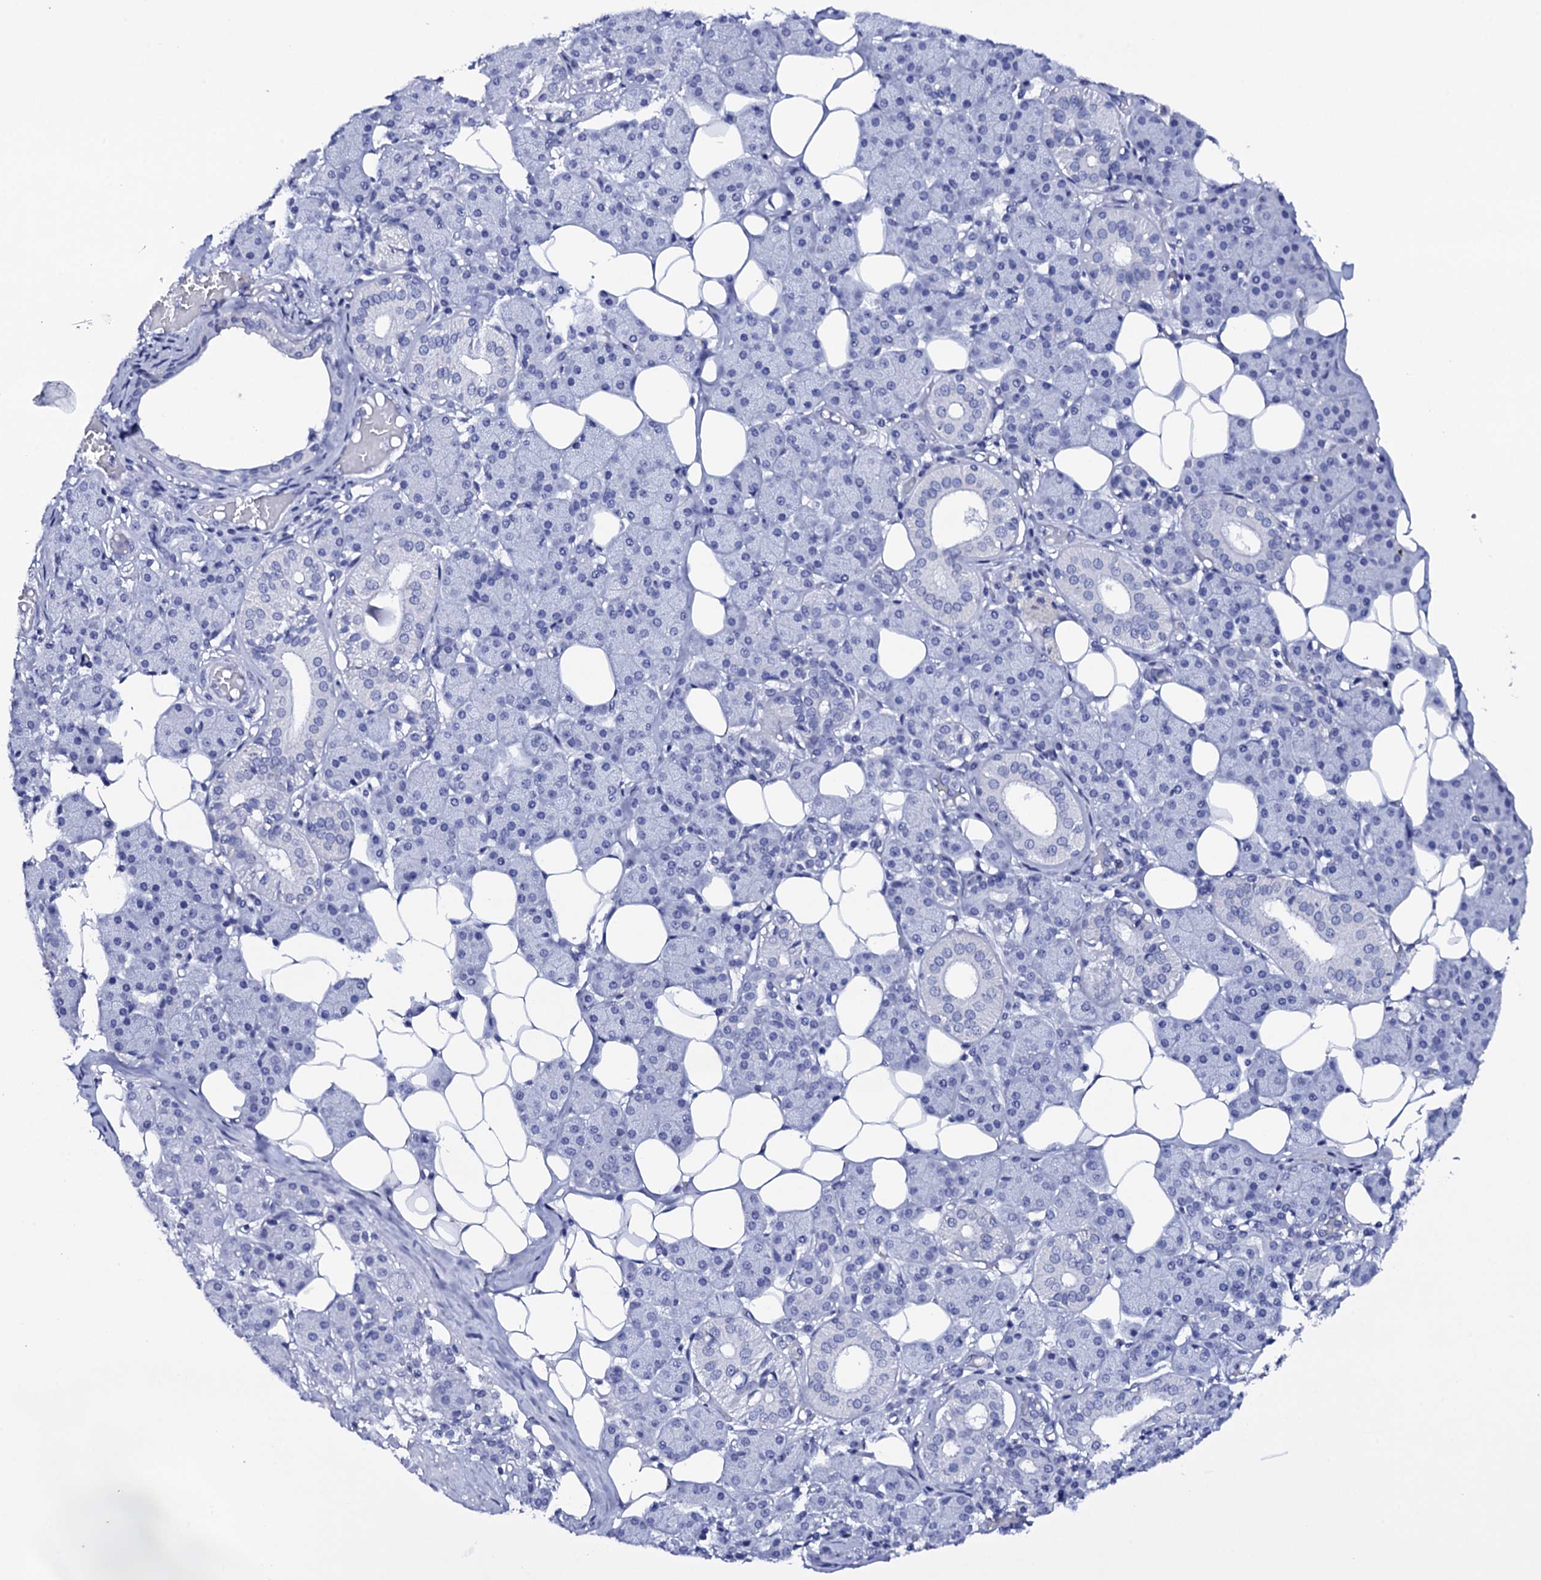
{"staining": {"intensity": "negative", "quantity": "none", "location": "none"}, "tissue": "salivary gland", "cell_type": "Glandular cells", "image_type": "normal", "snomed": [{"axis": "morphology", "description": "Normal tissue, NOS"}, {"axis": "topography", "description": "Salivary gland"}], "caption": "High power microscopy image of an IHC photomicrograph of normal salivary gland, revealing no significant positivity in glandular cells.", "gene": "ITPRID2", "patient": {"sex": "female", "age": 33}}